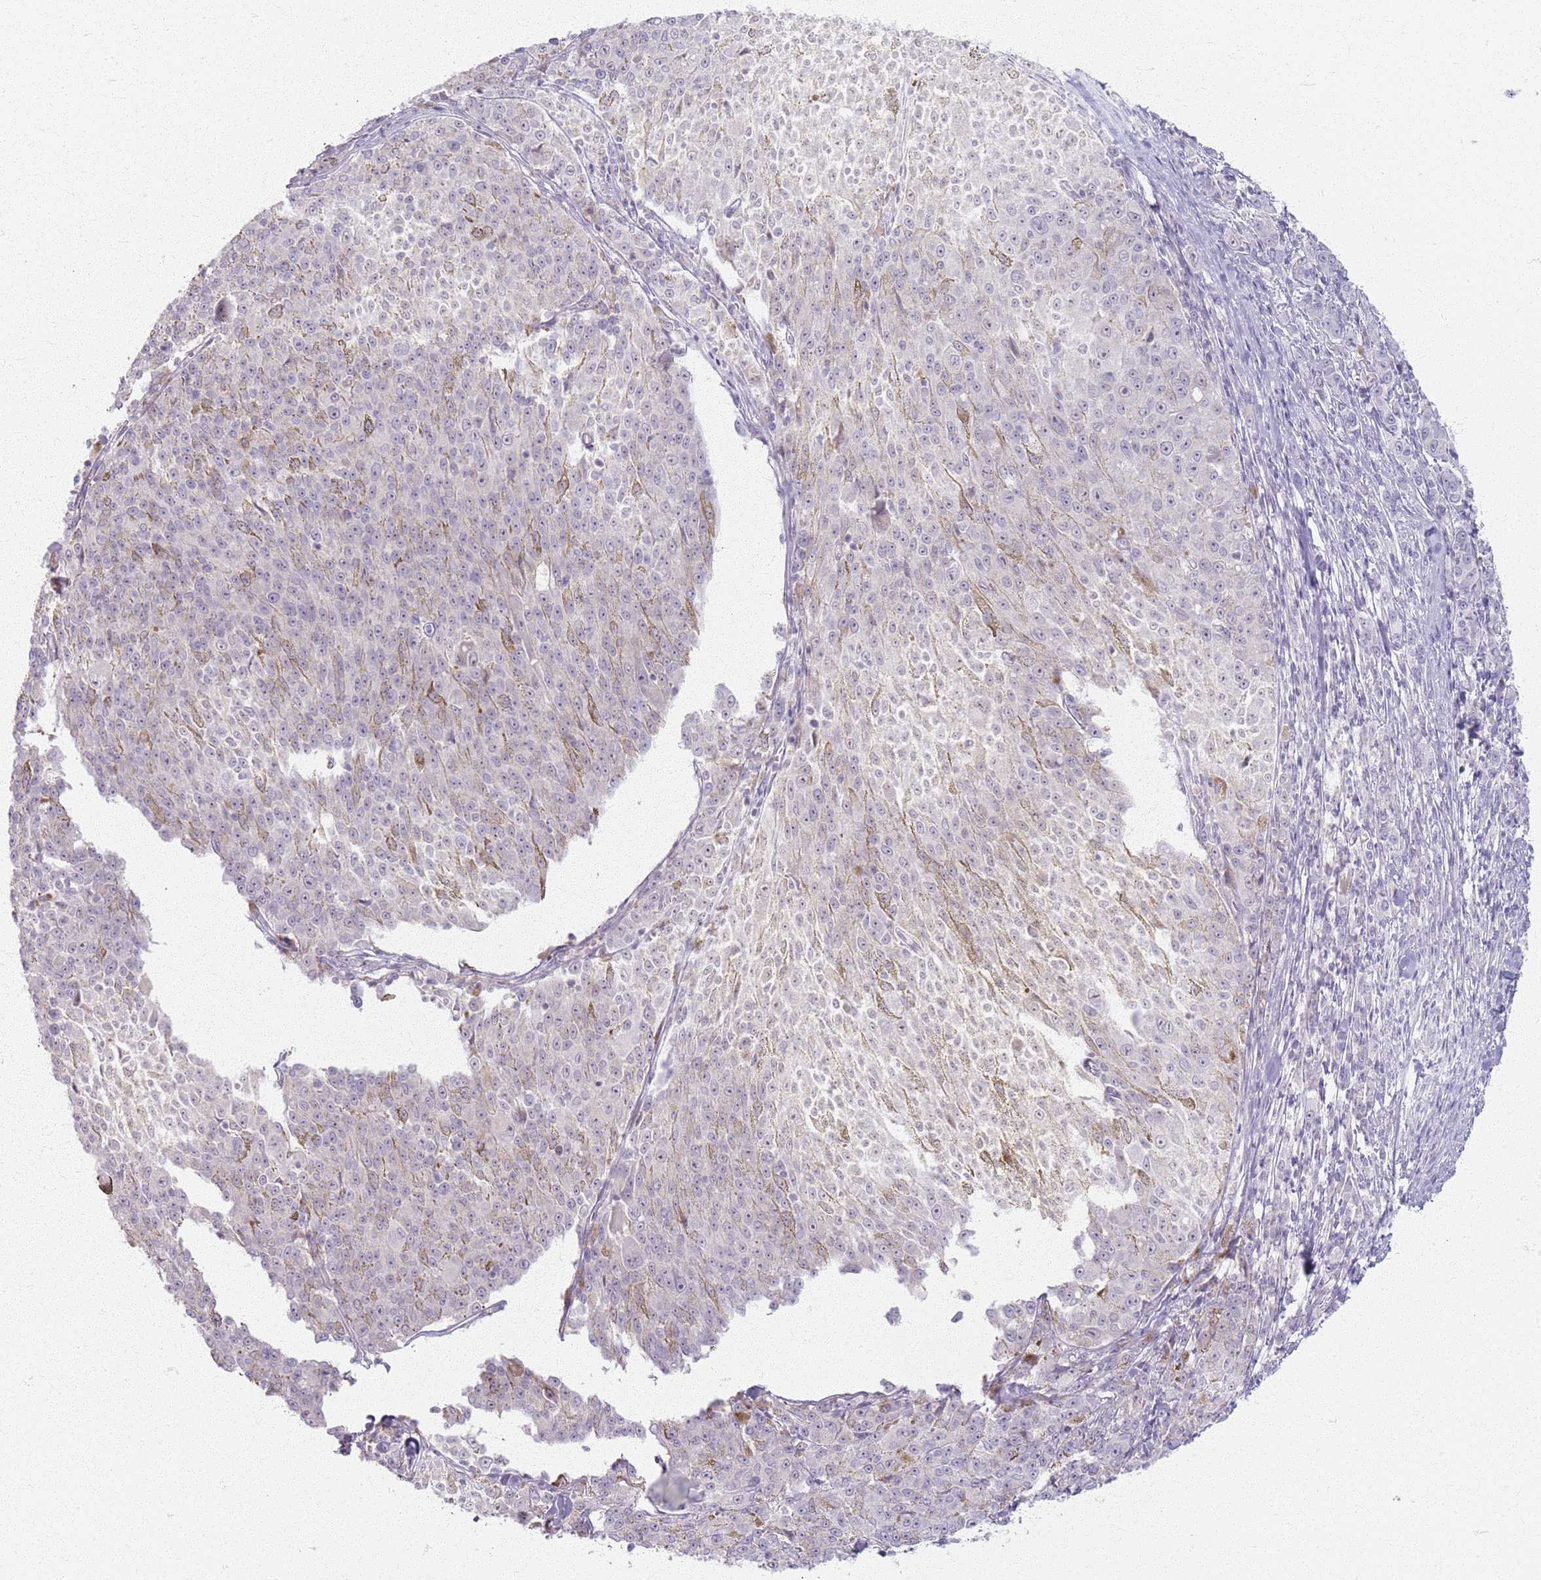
{"staining": {"intensity": "negative", "quantity": "none", "location": "none"}, "tissue": "melanoma", "cell_type": "Tumor cells", "image_type": "cancer", "snomed": [{"axis": "morphology", "description": "Malignant melanoma, NOS"}, {"axis": "topography", "description": "Skin"}], "caption": "Immunohistochemistry (IHC) image of malignant melanoma stained for a protein (brown), which displays no positivity in tumor cells.", "gene": "CRIPT", "patient": {"sex": "female", "age": 52}}